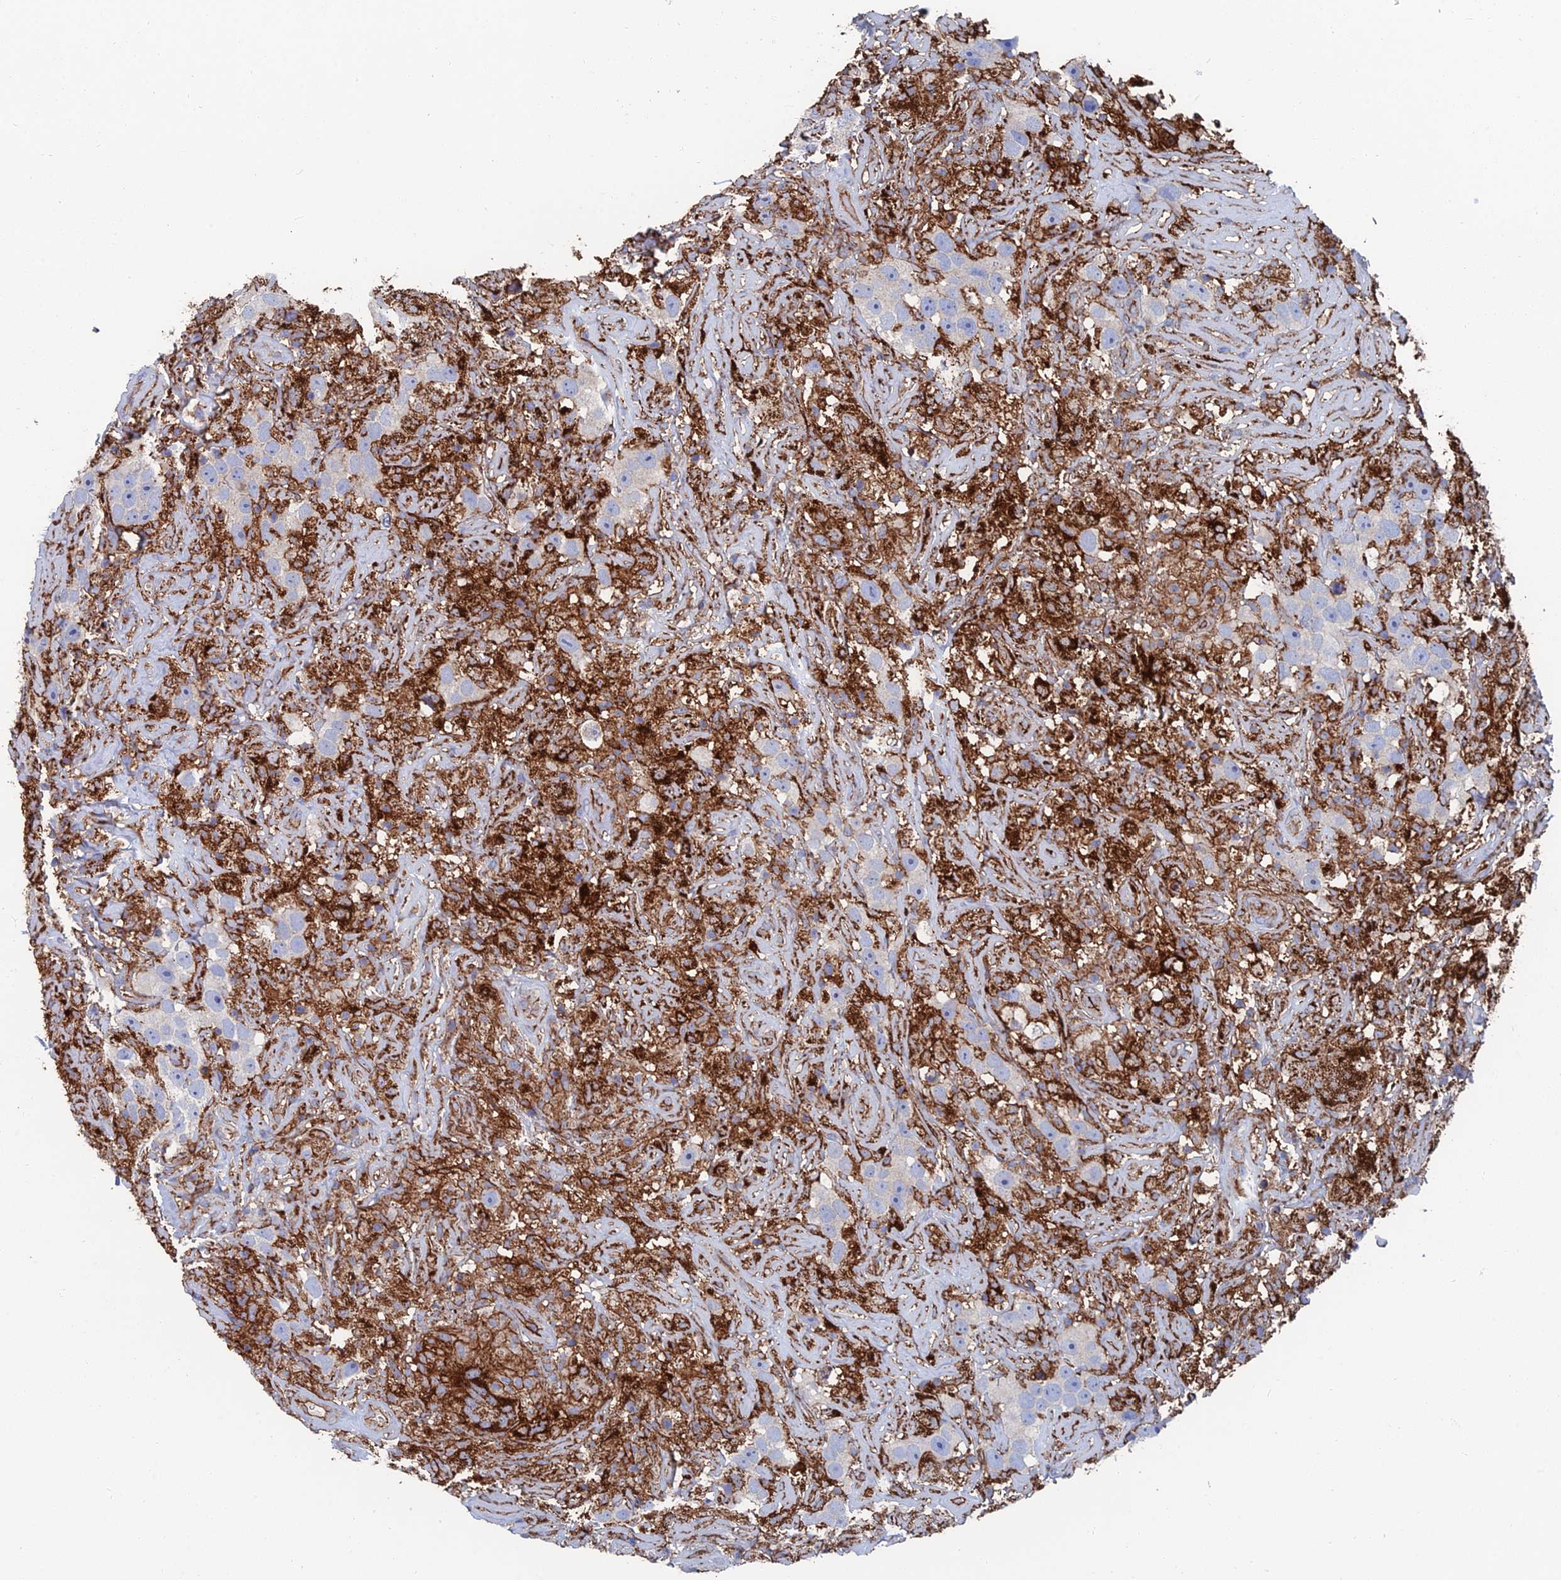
{"staining": {"intensity": "negative", "quantity": "none", "location": "none"}, "tissue": "testis cancer", "cell_type": "Tumor cells", "image_type": "cancer", "snomed": [{"axis": "morphology", "description": "Seminoma, NOS"}, {"axis": "topography", "description": "Testis"}], "caption": "The image demonstrates no staining of tumor cells in testis cancer (seminoma). (IHC, brightfield microscopy, high magnification).", "gene": "SNX11", "patient": {"sex": "male", "age": 49}}